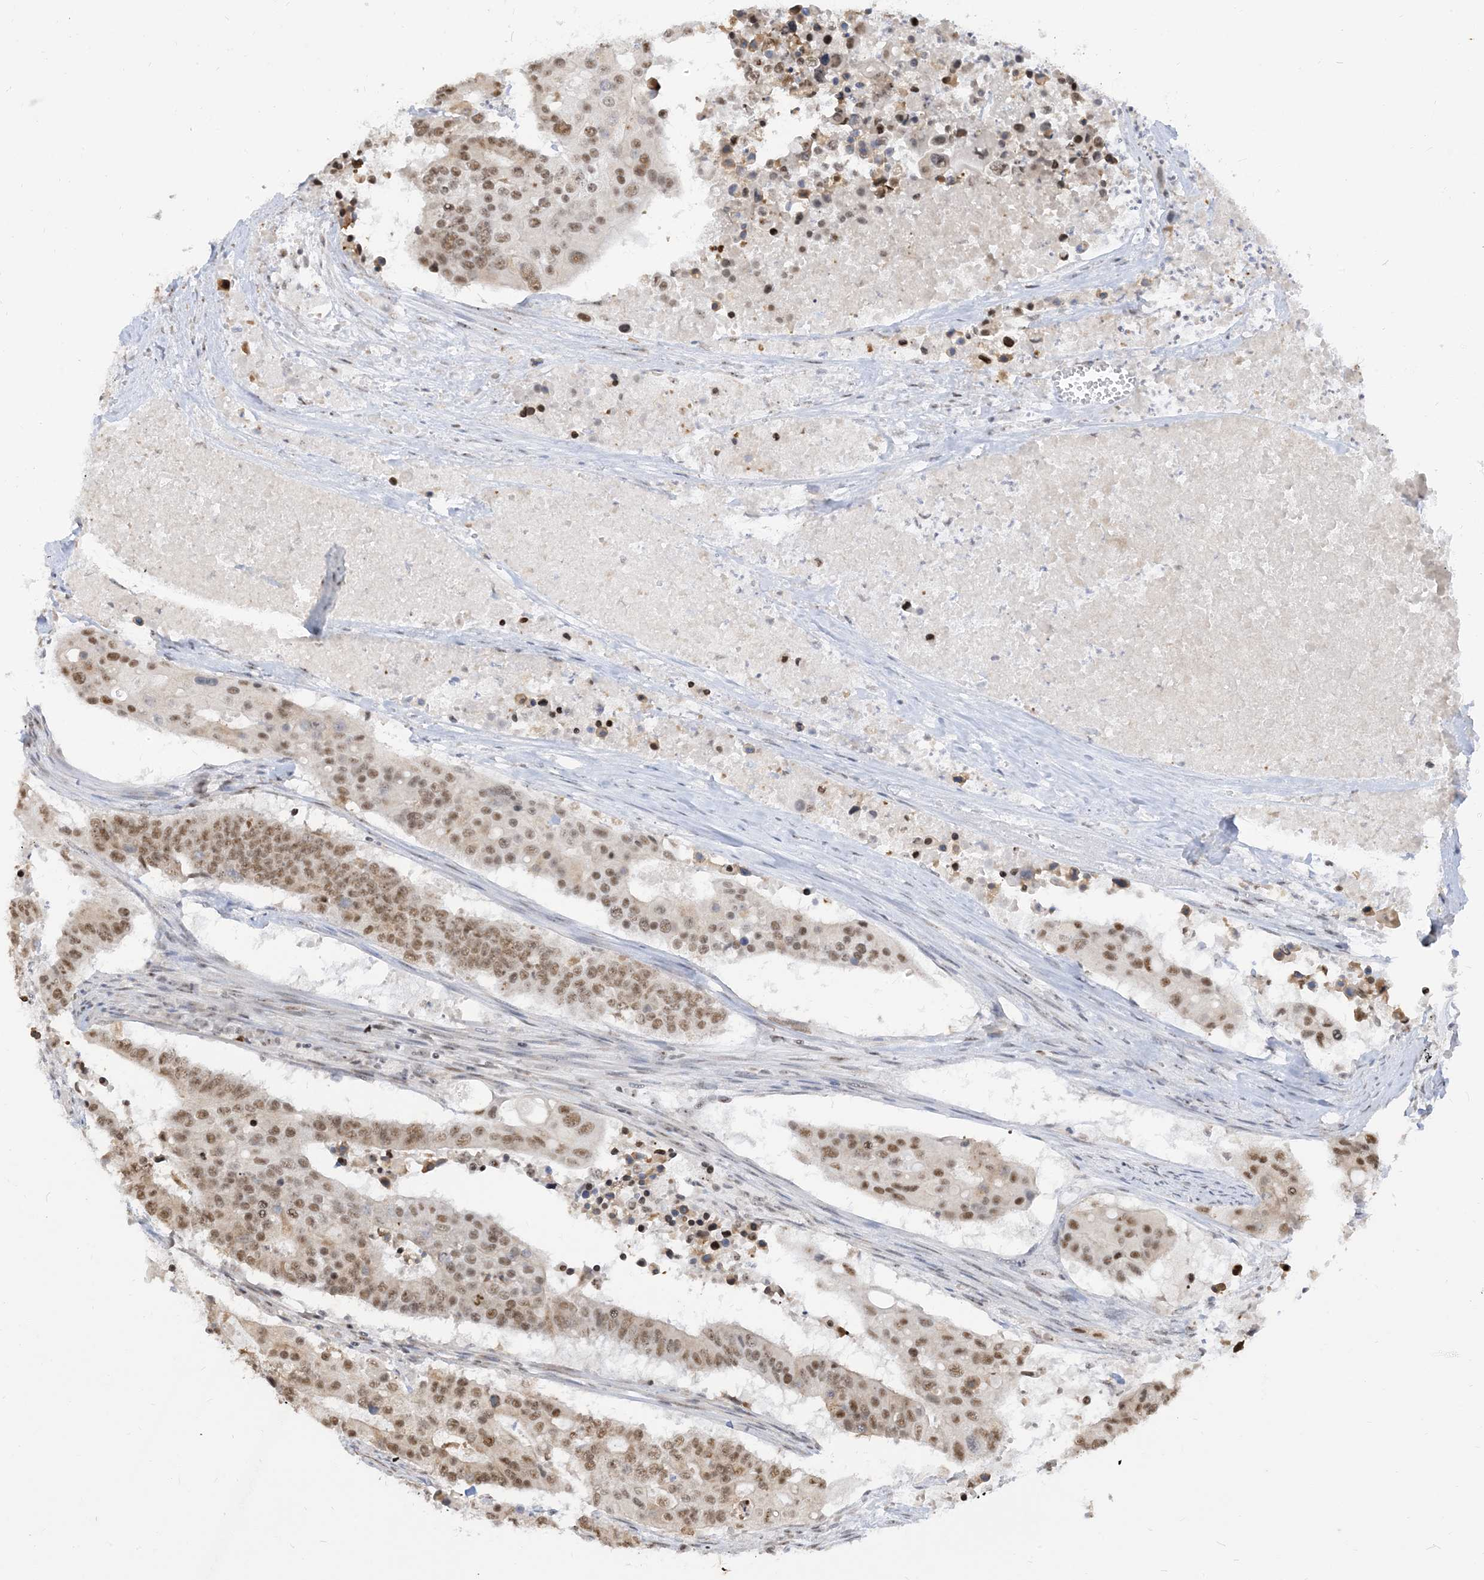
{"staining": {"intensity": "moderate", "quantity": ">75%", "location": "nuclear"}, "tissue": "colorectal cancer", "cell_type": "Tumor cells", "image_type": "cancer", "snomed": [{"axis": "morphology", "description": "Adenocarcinoma, NOS"}, {"axis": "topography", "description": "Colon"}], "caption": "Tumor cells demonstrate medium levels of moderate nuclear expression in about >75% of cells in colorectal adenocarcinoma.", "gene": "ARGLU1", "patient": {"sex": "male", "age": 77}}